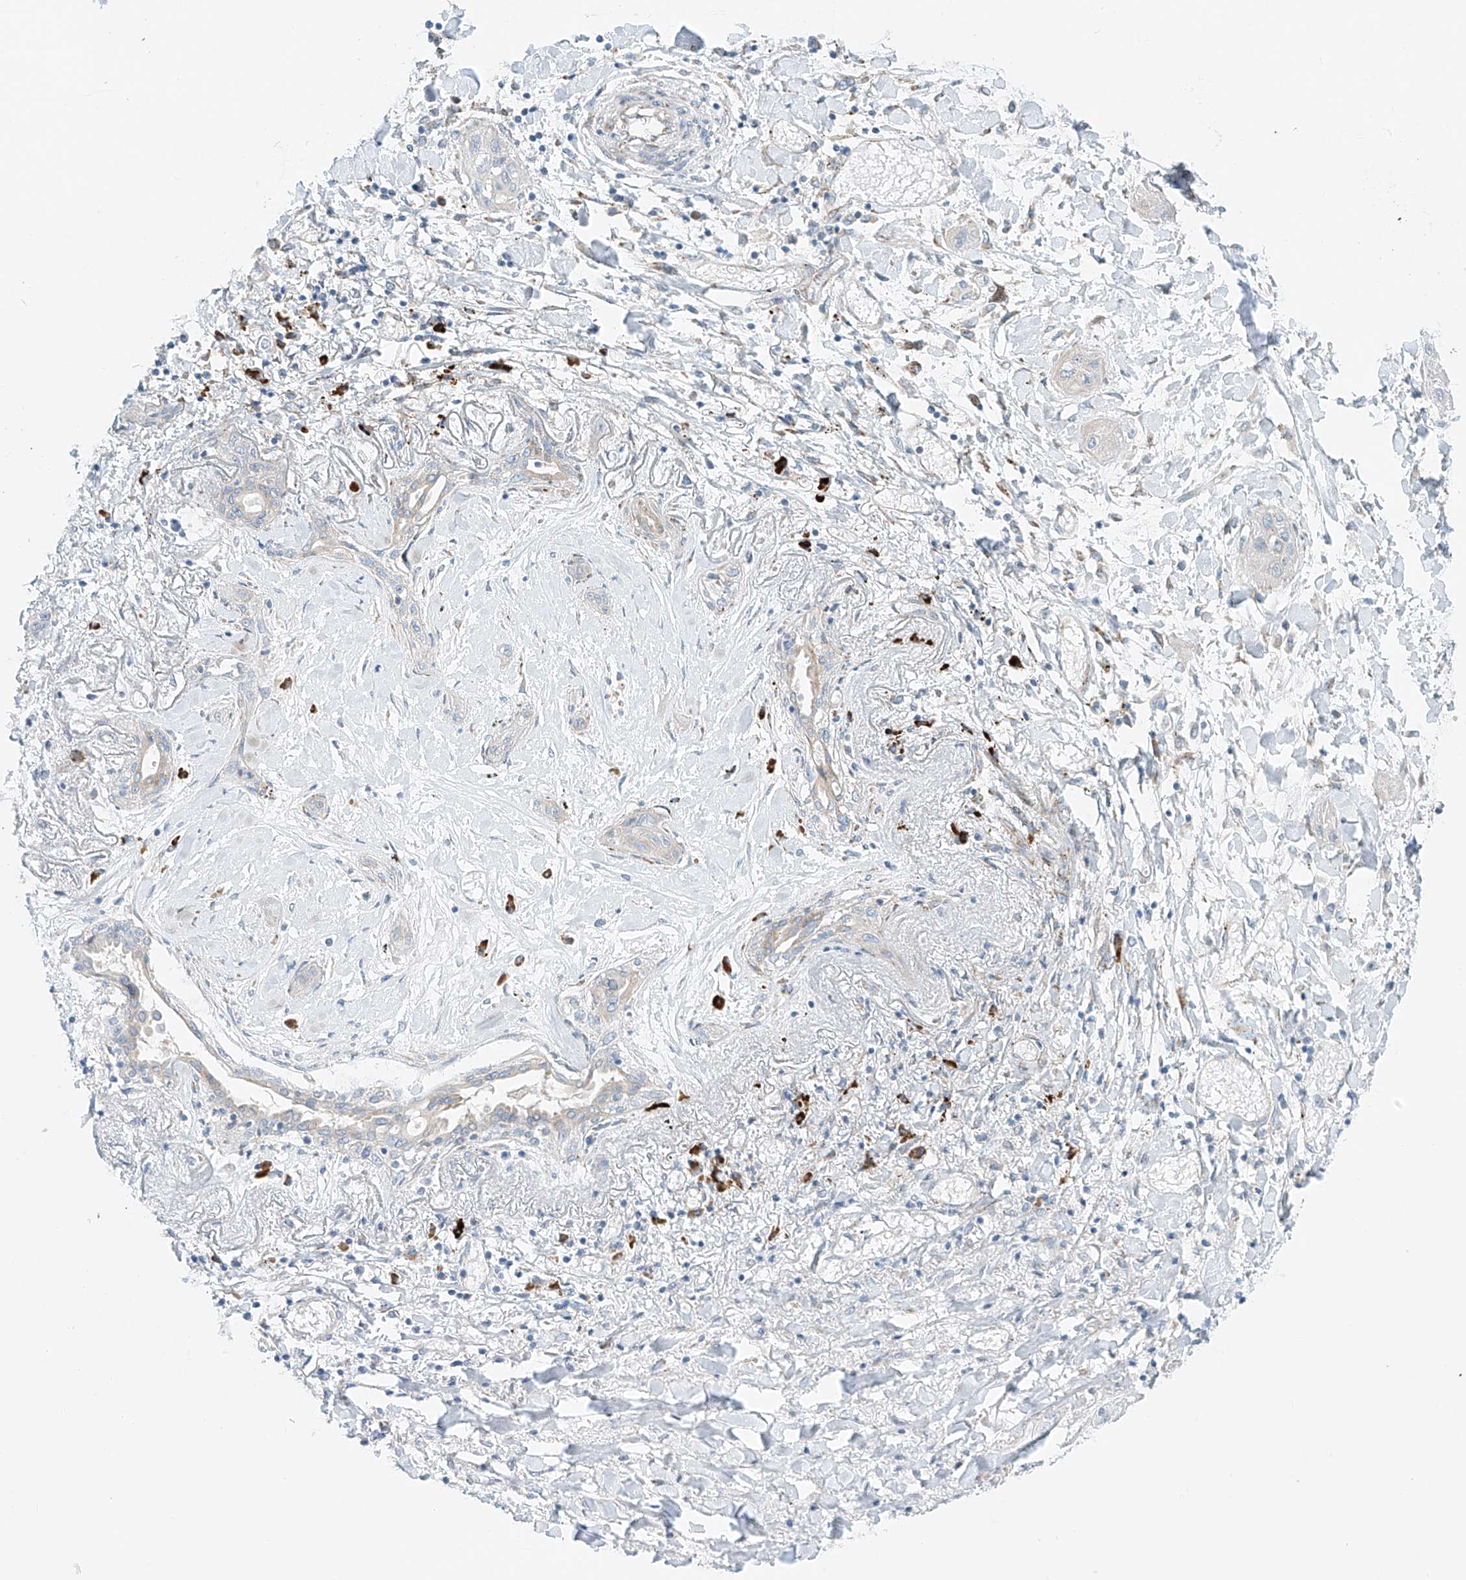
{"staining": {"intensity": "negative", "quantity": "none", "location": "none"}, "tissue": "lung cancer", "cell_type": "Tumor cells", "image_type": "cancer", "snomed": [{"axis": "morphology", "description": "Squamous cell carcinoma, NOS"}, {"axis": "topography", "description": "Lung"}], "caption": "This photomicrograph is of squamous cell carcinoma (lung) stained with IHC to label a protein in brown with the nuclei are counter-stained blue. There is no staining in tumor cells. The staining was performed using DAB to visualize the protein expression in brown, while the nuclei were stained in blue with hematoxylin (Magnification: 20x).", "gene": "EIPR1", "patient": {"sex": "female", "age": 47}}